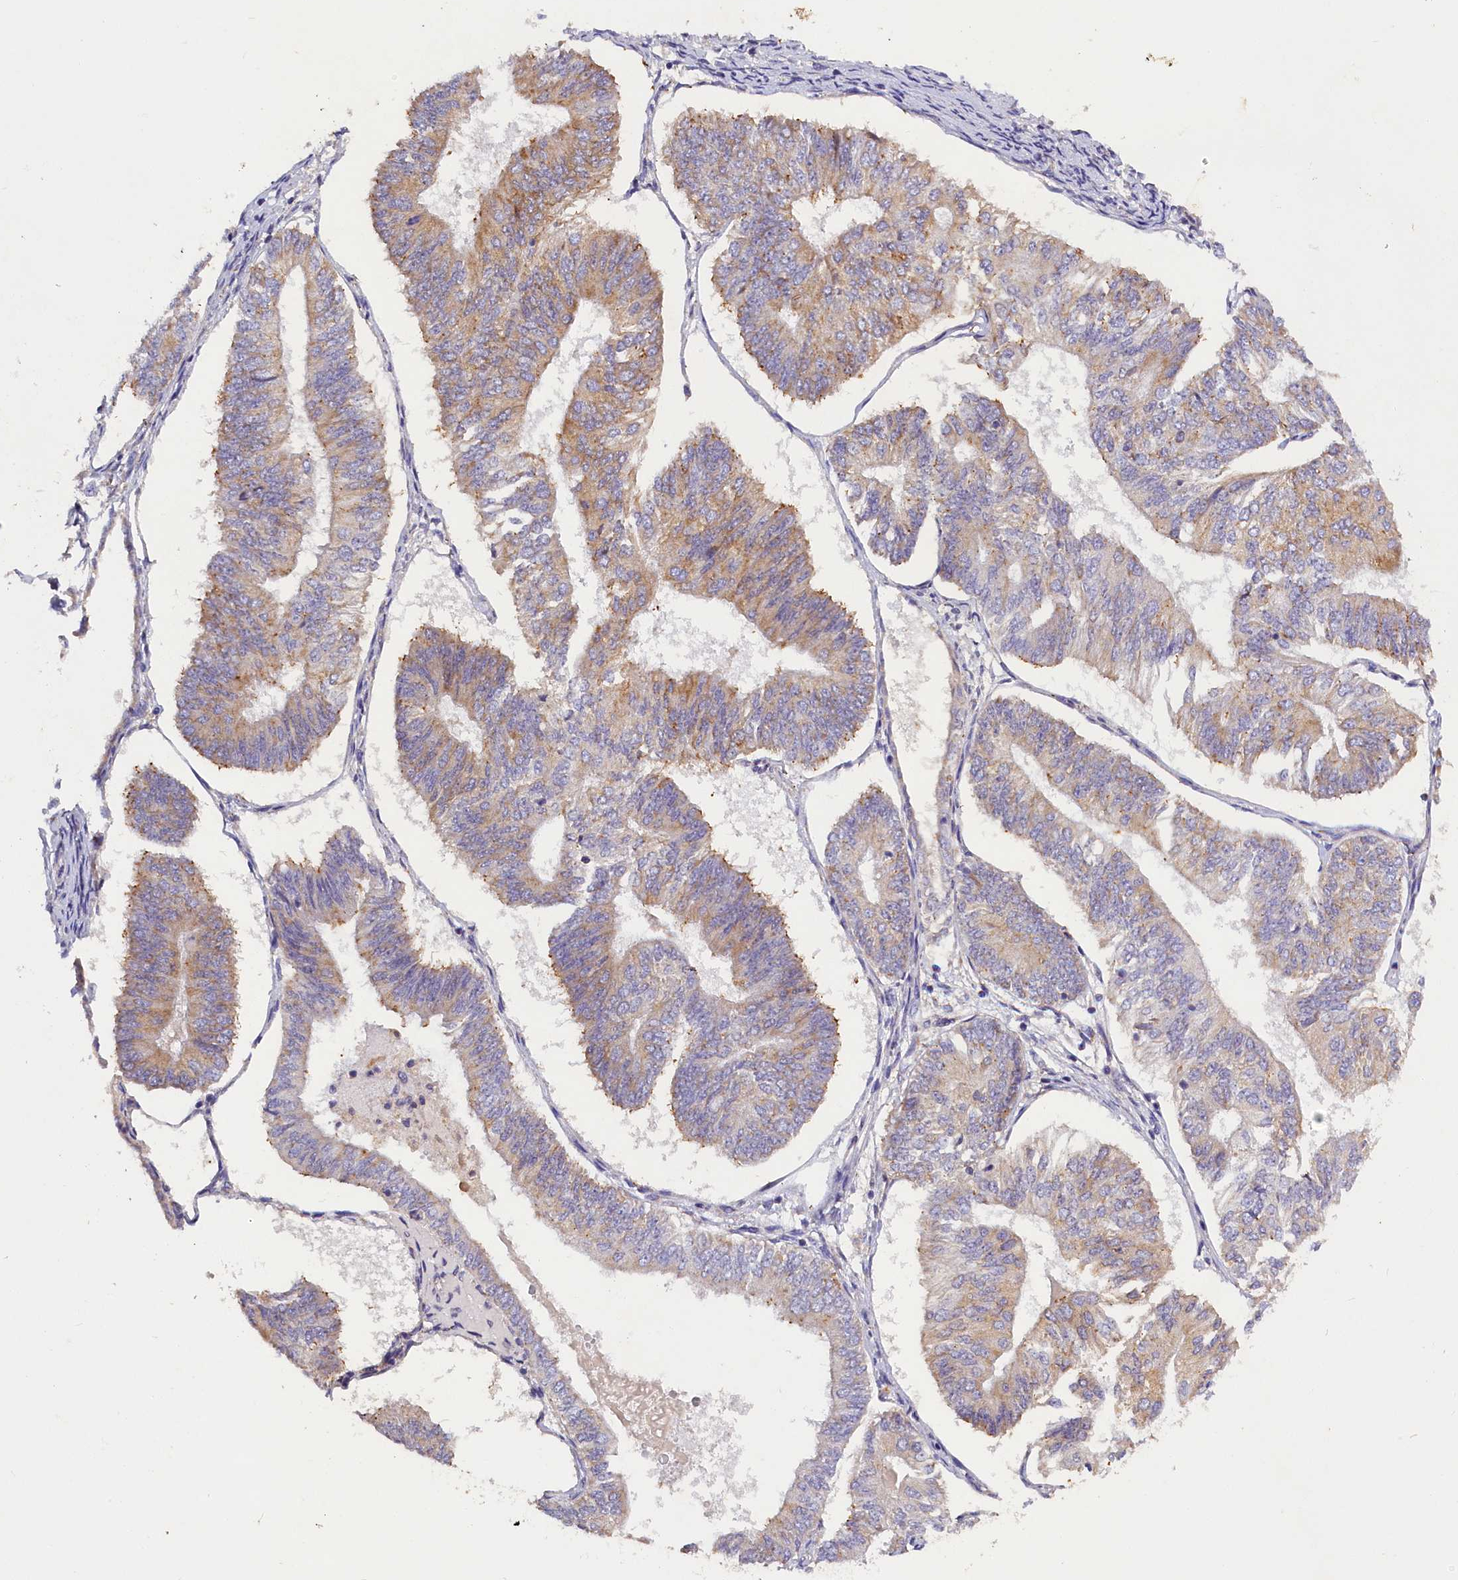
{"staining": {"intensity": "moderate", "quantity": "<25%", "location": "cytoplasmic/membranous"}, "tissue": "endometrial cancer", "cell_type": "Tumor cells", "image_type": "cancer", "snomed": [{"axis": "morphology", "description": "Adenocarcinoma, NOS"}, {"axis": "topography", "description": "Endometrium"}], "caption": "Immunohistochemical staining of human endometrial adenocarcinoma demonstrates low levels of moderate cytoplasmic/membranous protein expression in about <25% of tumor cells.", "gene": "ST7L", "patient": {"sex": "female", "age": 58}}